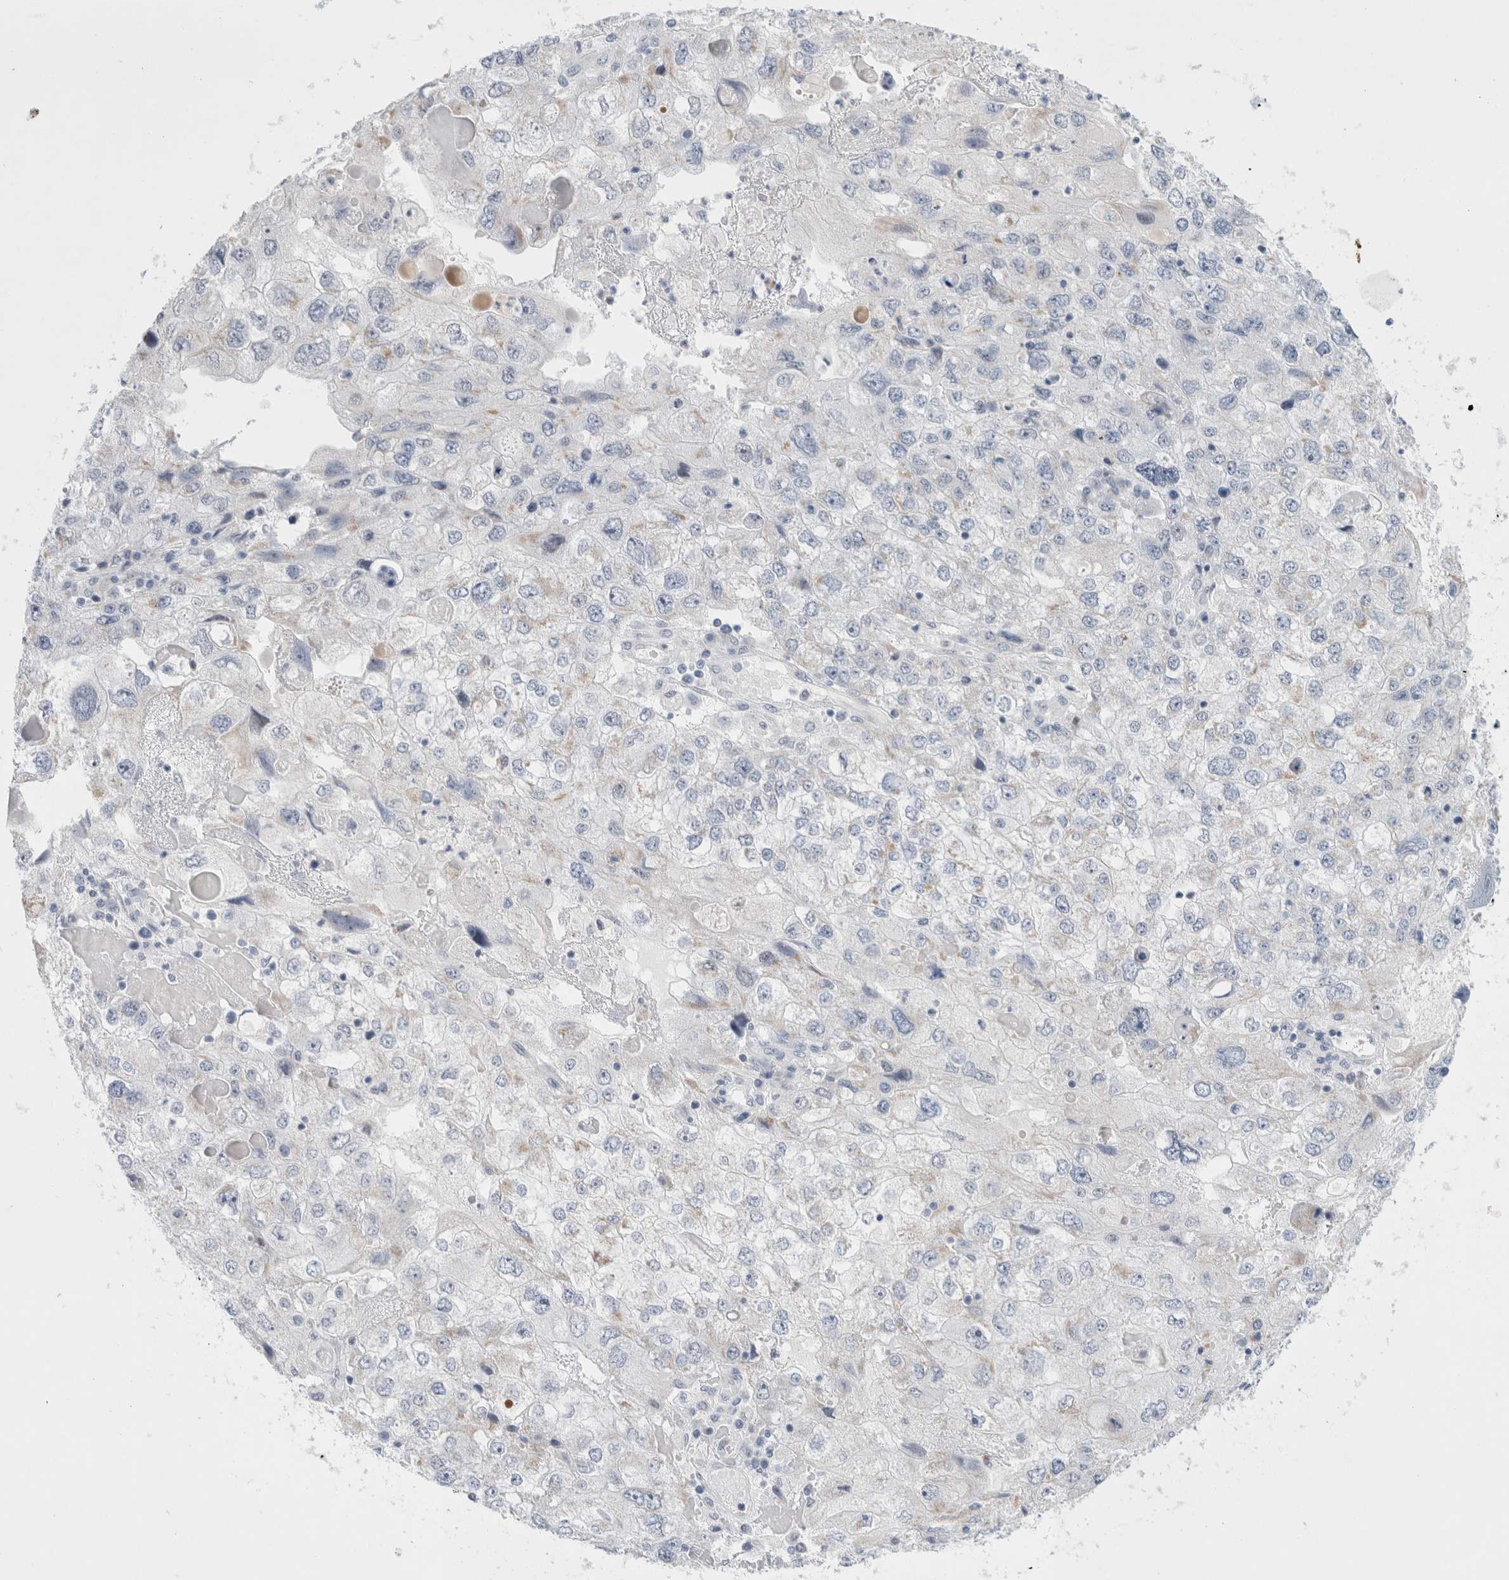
{"staining": {"intensity": "weak", "quantity": "<25%", "location": "cytoplasmic/membranous"}, "tissue": "endometrial cancer", "cell_type": "Tumor cells", "image_type": "cancer", "snomed": [{"axis": "morphology", "description": "Adenocarcinoma, NOS"}, {"axis": "topography", "description": "Endometrium"}], "caption": "Tumor cells show no significant staining in endometrial cancer. (Stains: DAB (3,3'-diaminobenzidine) immunohistochemistry with hematoxylin counter stain, Microscopy: brightfield microscopy at high magnification).", "gene": "SLC22A12", "patient": {"sex": "female", "age": 49}}